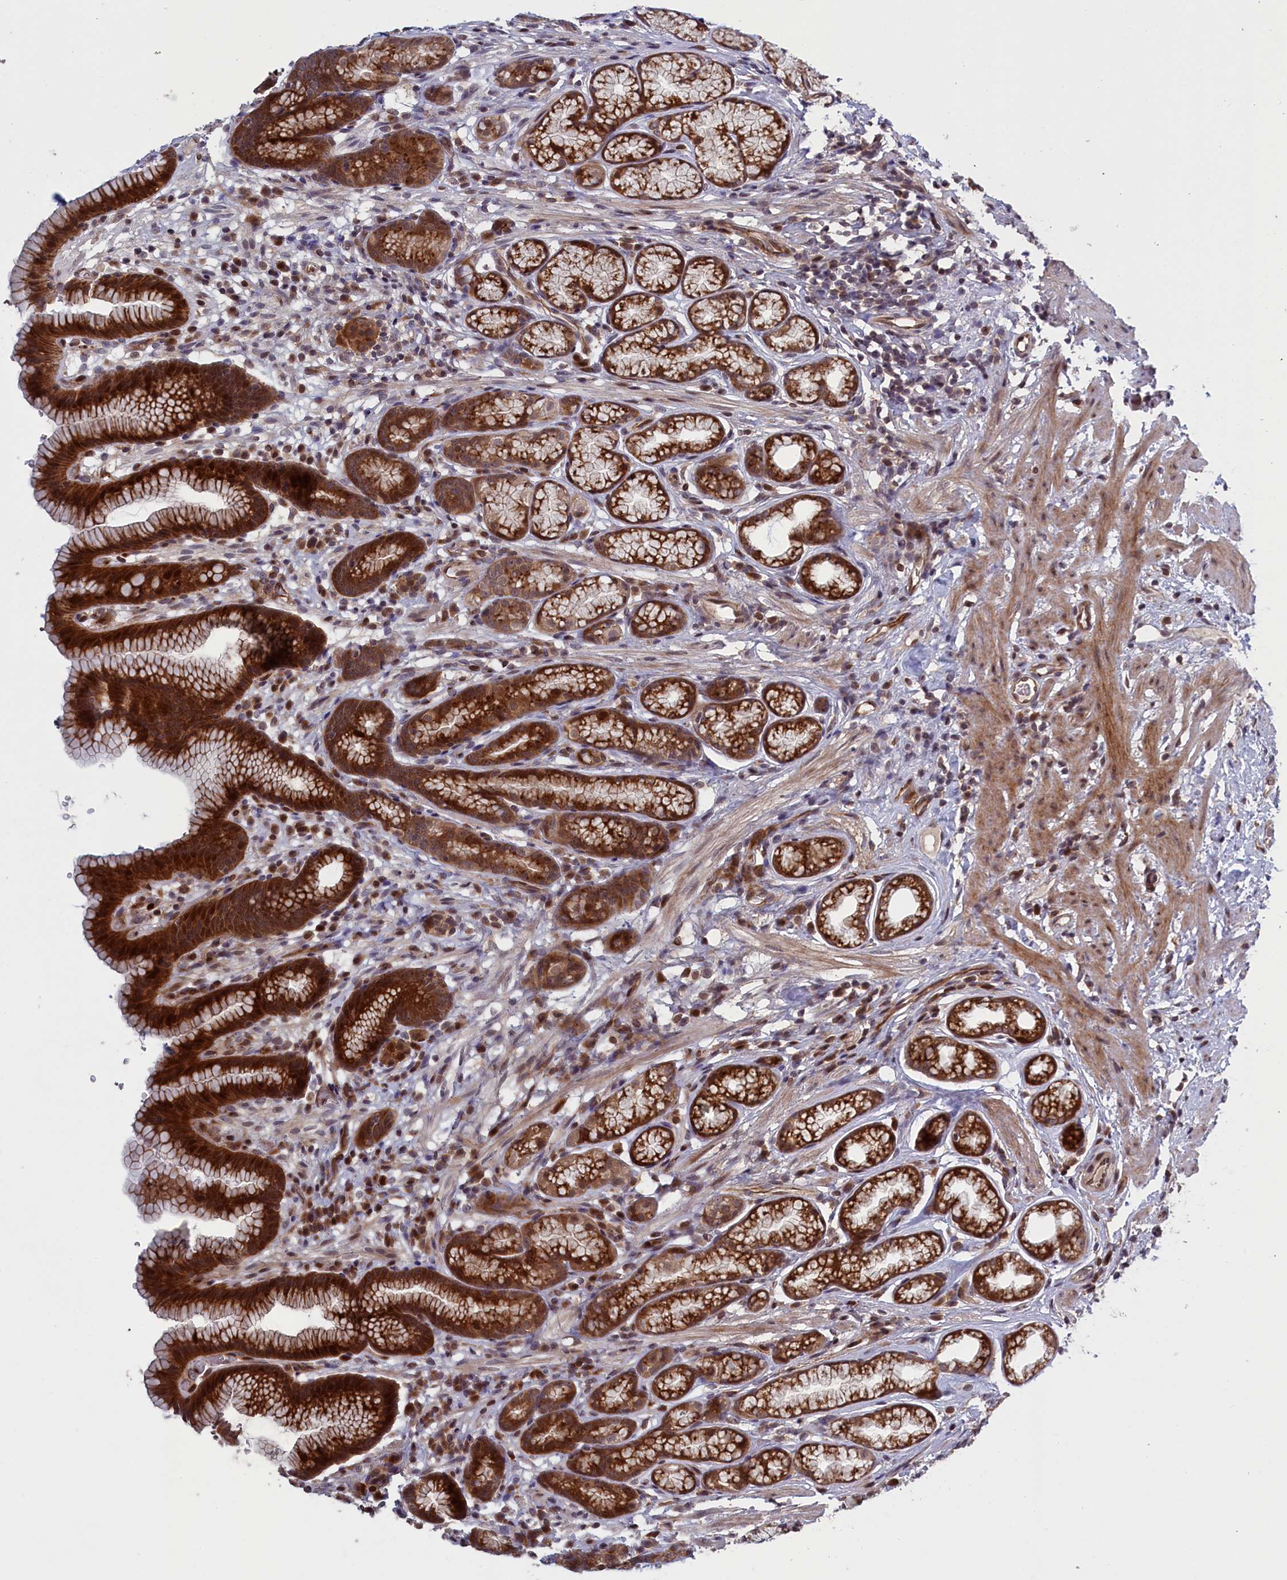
{"staining": {"intensity": "strong", "quantity": "25%-75%", "location": "cytoplasmic/membranous,nuclear"}, "tissue": "stomach", "cell_type": "Glandular cells", "image_type": "normal", "snomed": [{"axis": "morphology", "description": "Normal tissue, NOS"}, {"axis": "topography", "description": "Stomach"}], "caption": "Stomach stained with DAB (3,3'-diaminobenzidine) immunohistochemistry reveals high levels of strong cytoplasmic/membranous,nuclear staining in about 25%-75% of glandular cells. The staining was performed using DAB to visualize the protein expression in brown, while the nuclei were stained in blue with hematoxylin (Magnification: 20x).", "gene": "LSG1", "patient": {"sex": "male", "age": 42}}